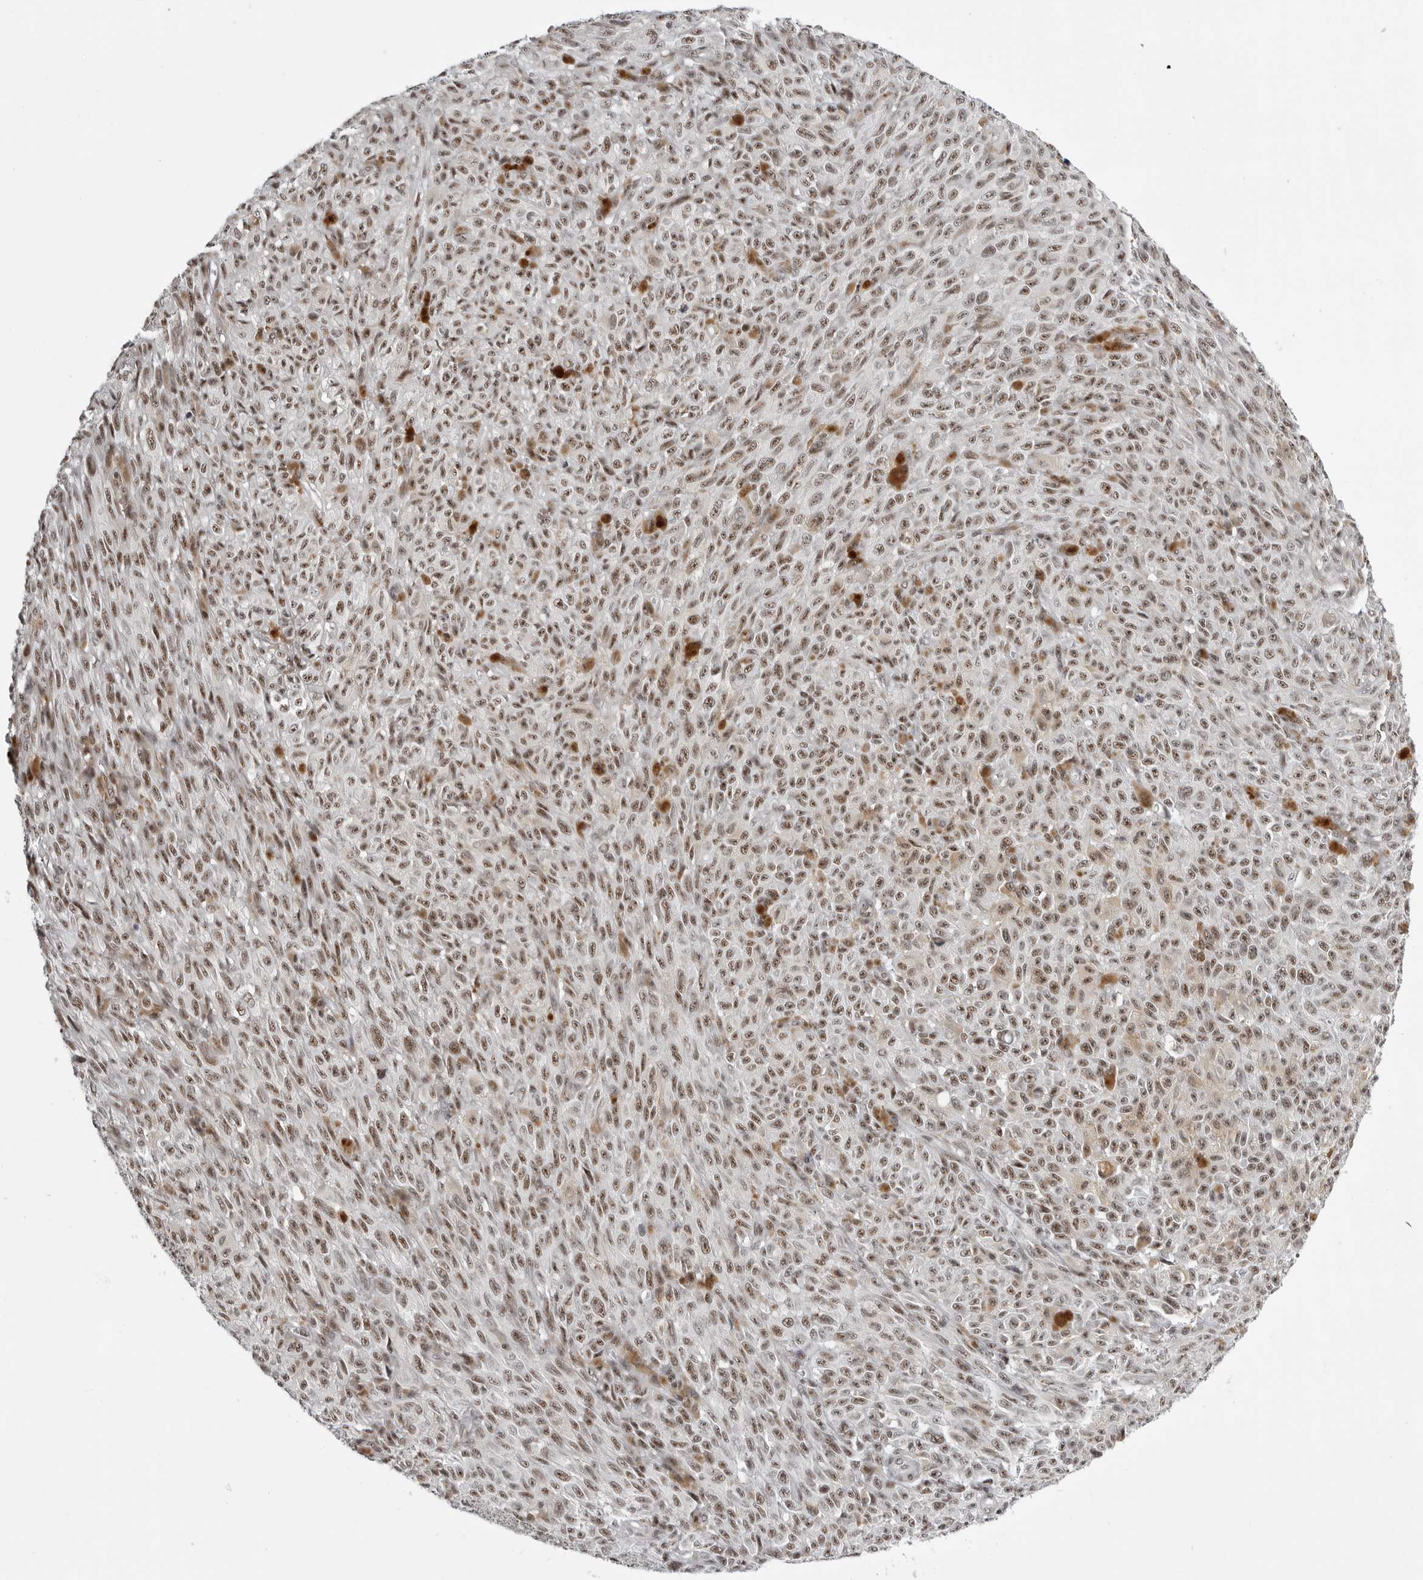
{"staining": {"intensity": "moderate", "quantity": ">75%", "location": "nuclear"}, "tissue": "melanoma", "cell_type": "Tumor cells", "image_type": "cancer", "snomed": [{"axis": "morphology", "description": "Malignant melanoma, NOS"}, {"axis": "topography", "description": "Skin"}], "caption": "Approximately >75% of tumor cells in human malignant melanoma reveal moderate nuclear protein expression as visualized by brown immunohistochemical staining.", "gene": "WRAP53", "patient": {"sex": "female", "age": 82}}